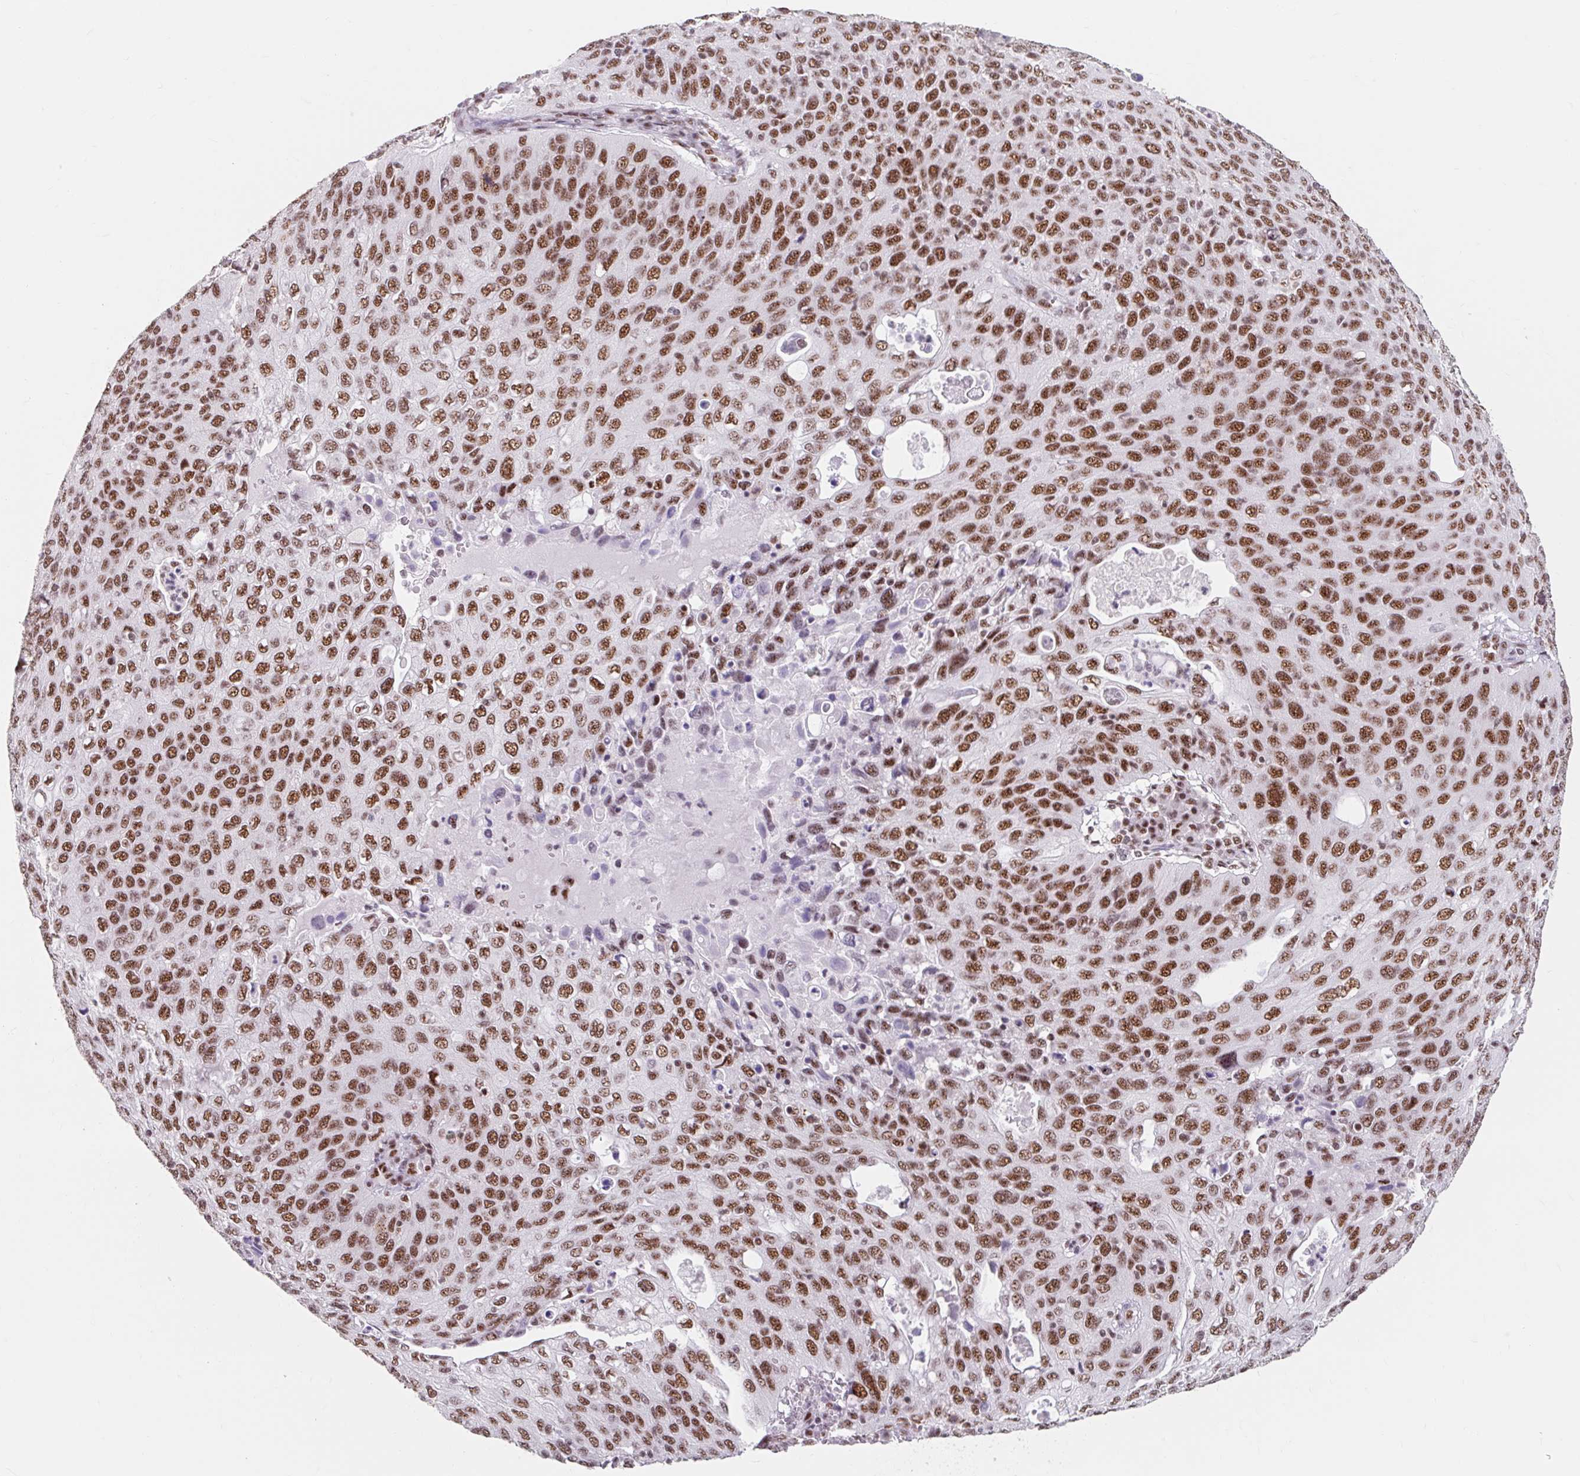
{"staining": {"intensity": "strong", "quantity": ">75%", "location": "nuclear"}, "tissue": "cervical cancer", "cell_type": "Tumor cells", "image_type": "cancer", "snomed": [{"axis": "morphology", "description": "Squamous cell carcinoma, NOS"}, {"axis": "topography", "description": "Cervix"}], "caption": "An immunohistochemistry (IHC) micrograph of tumor tissue is shown. Protein staining in brown highlights strong nuclear positivity in squamous cell carcinoma (cervical) within tumor cells.", "gene": "SRSF10", "patient": {"sex": "female", "age": 36}}